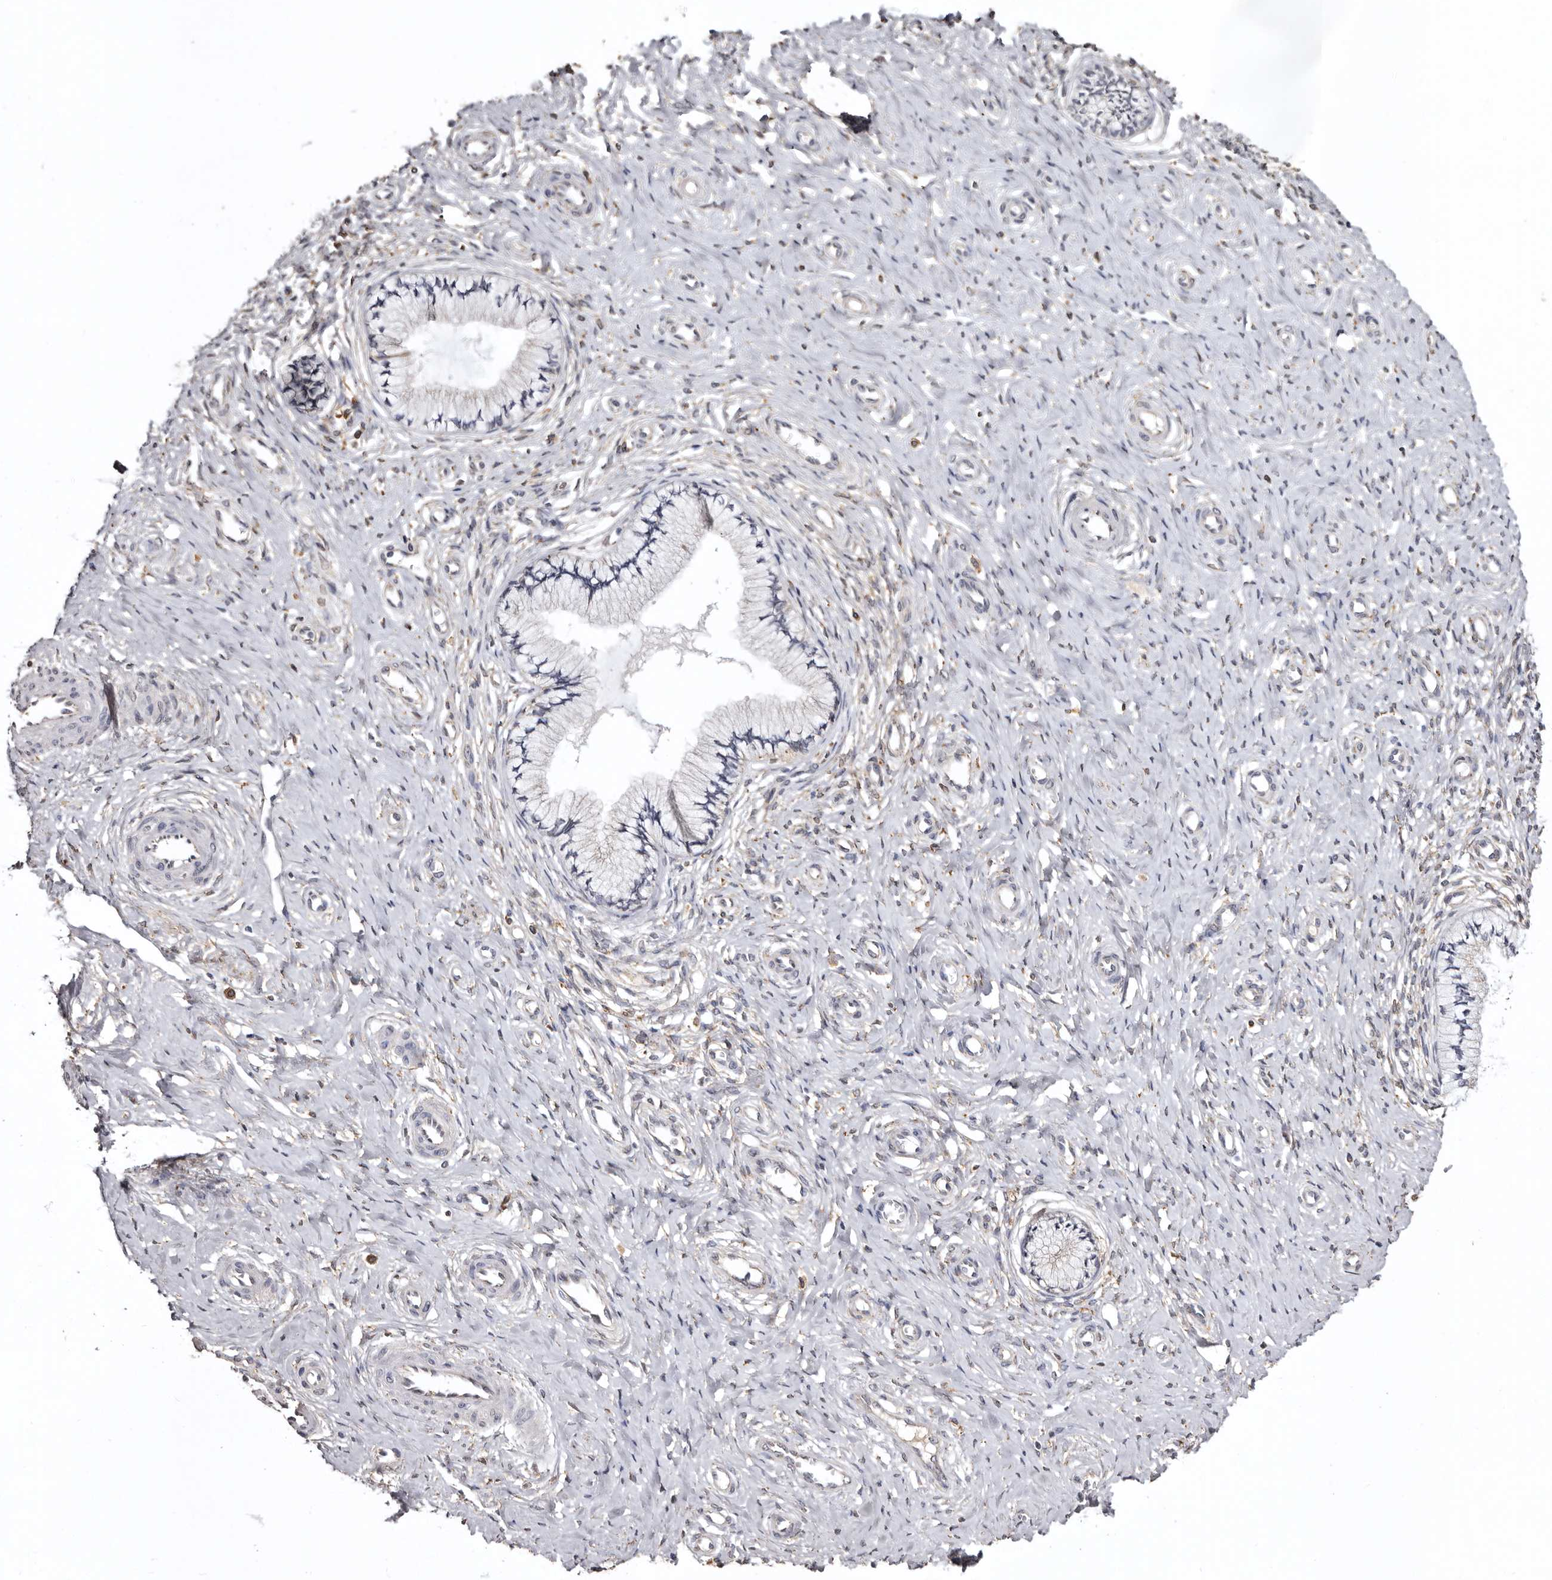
{"staining": {"intensity": "negative", "quantity": "none", "location": "none"}, "tissue": "cervix", "cell_type": "Glandular cells", "image_type": "normal", "snomed": [{"axis": "morphology", "description": "Normal tissue, NOS"}, {"axis": "topography", "description": "Cervix"}], "caption": "The immunohistochemistry (IHC) histopathology image has no significant expression in glandular cells of cervix. (Stains: DAB IHC with hematoxylin counter stain, Microscopy: brightfield microscopy at high magnification).", "gene": "INKA2", "patient": {"sex": "female", "age": 36}}